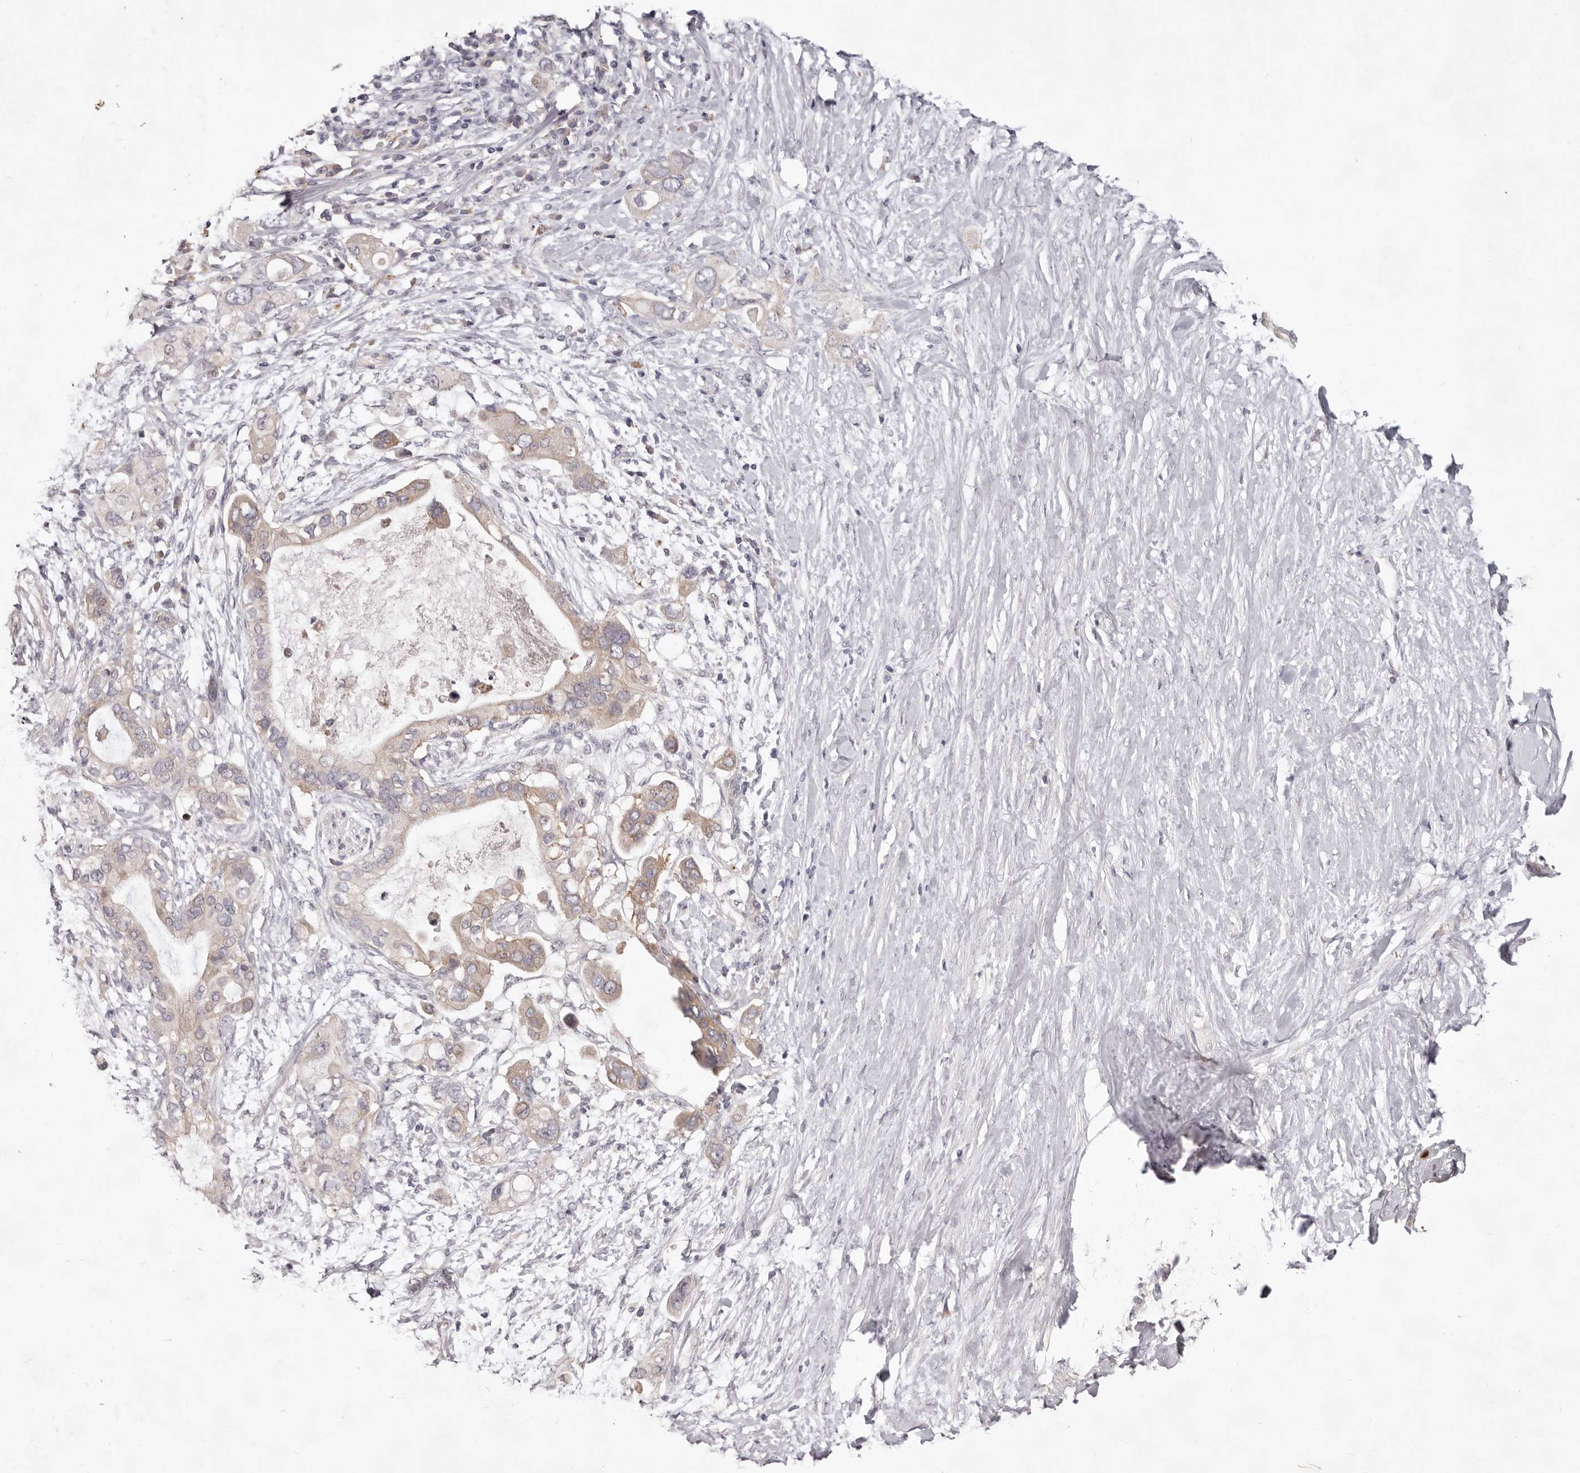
{"staining": {"intensity": "weak", "quantity": ">75%", "location": "cytoplasmic/membranous"}, "tissue": "pancreatic cancer", "cell_type": "Tumor cells", "image_type": "cancer", "snomed": [{"axis": "morphology", "description": "Adenocarcinoma, NOS"}, {"axis": "topography", "description": "Pancreas"}], "caption": "A low amount of weak cytoplasmic/membranous expression is appreciated in approximately >75% of tumor cells in pancreatic cancer tissue. (IHC, brightfield microscopy, high magnification).", "gene": "GARNL3", "patient": {"sex": "female", "age": 56}}